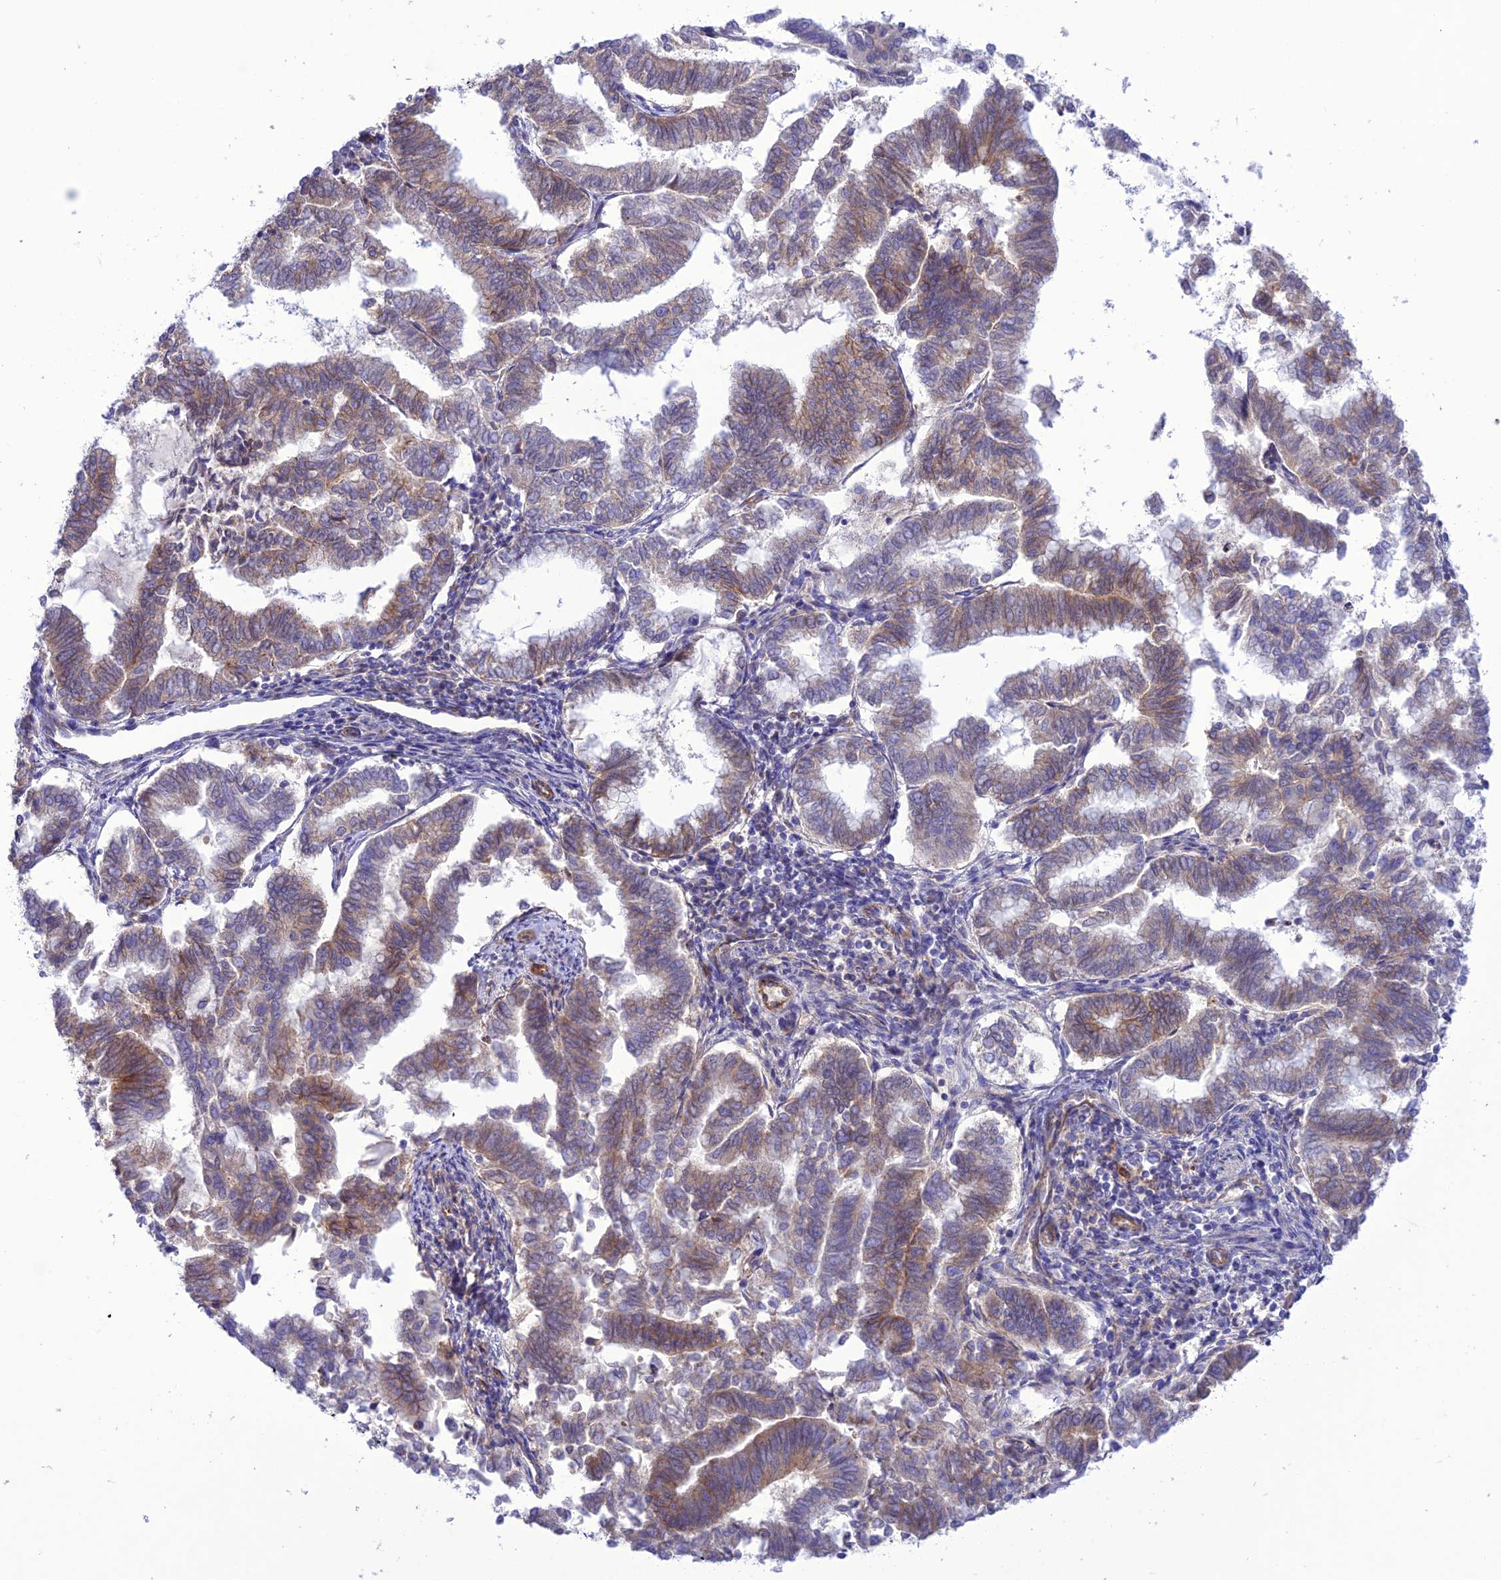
{"staining": {"intensity": "weak", "quantity": "<25%", "location": "cytoplasmic/membranous"}, "tissue": "endometrial cancer", "cell_type": "Tumor cells", "image_type": "cancer", "snomed": [{"axis": "morphology", "description": "Adenocarcinoma, NOS"}, {"axis": "topography", "description": "Endometrium"}], "caption": "Immunohistochemistry (IHC) histopathology image of adenocarcinoma (endometrial) stained for a protein (brown), which demonstrates no staining in tumor cells. (Brightfield microscopy of DAB (3,3'-diaminobenzidine) immunohistochemistry (IHC) at high magnification).", "gene": "CHSY3", "patient": {"sex": "female", "age": 79}}